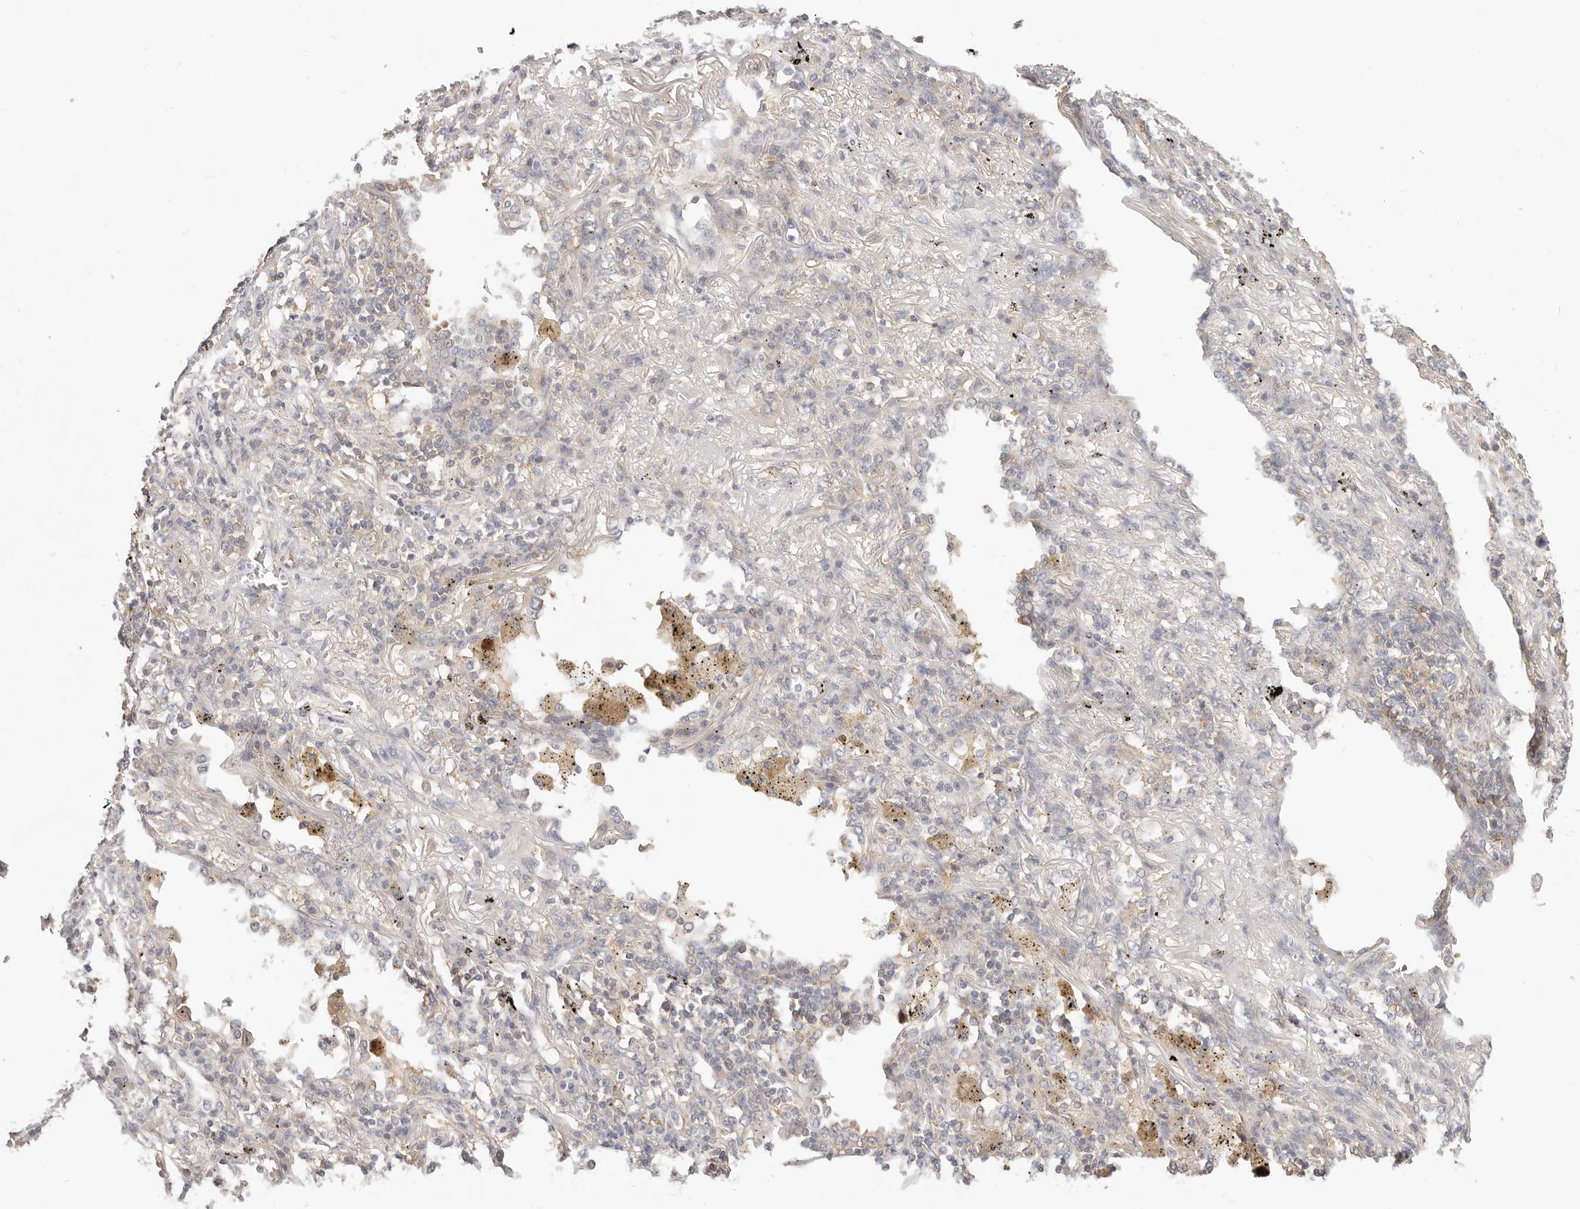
{"staining": {"intensity": "negative", "quantity": "none", "location": "none"}, "tissue": "lung cancer", "cell_type": "Tumor cells", "image_type": "cancer", "snomed": [{"axis": "morphology", "description": "Squamous cell carcinoma, NOS"}, {"axis": "topography", "description": "Lung"}], "caption": "Protein analysis of lung cancer (squamous cell carcinoma) shows no significant expression in tumor cells.", "gene": "DTNBP1", "patient": {"sex": "female", "age": 63}}